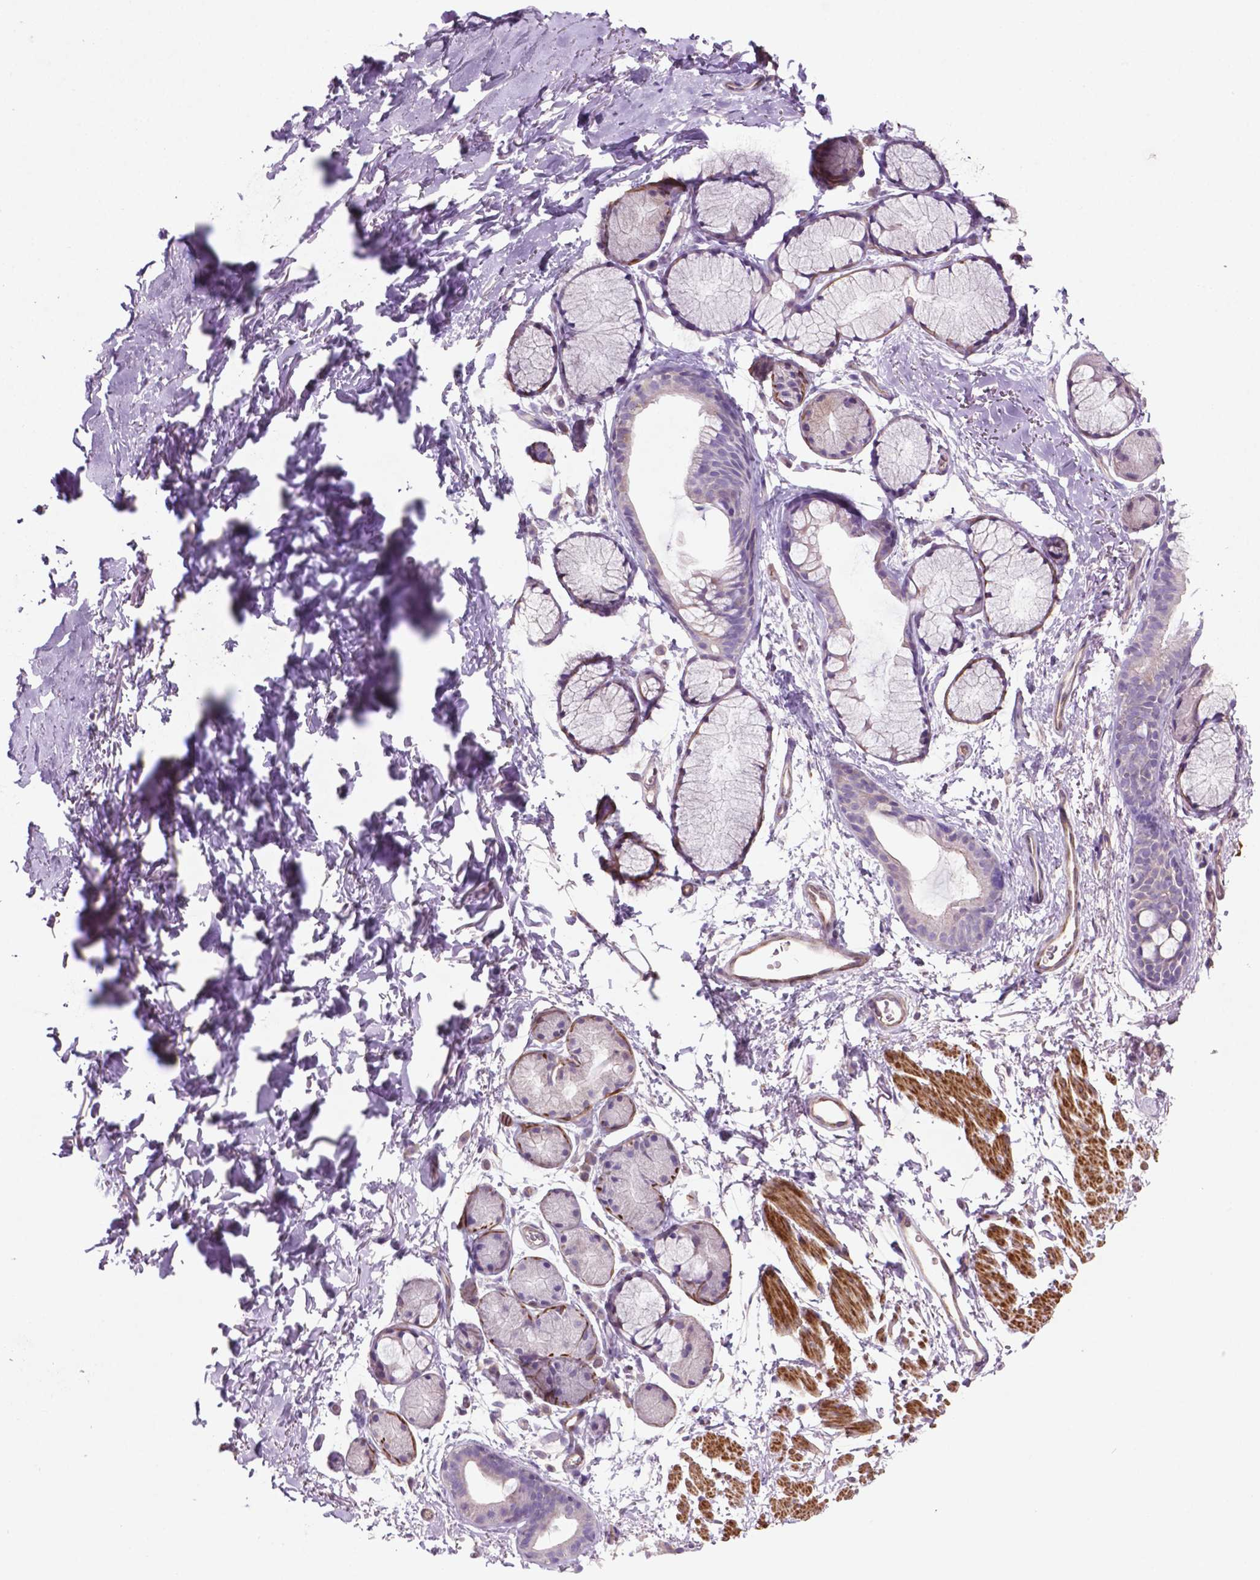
{"staining": {"intensity": "negative", "quantity": "none", "location": "none"}, "tissue": "adipose tissue", "cell_type": "Adipocytes", "image_type": "normal", "snomed": [{"axis": "morphology", "description": "Normal tissue, NOS"}, {"axis": "topography", "description": "Cartilage tissue"}, {"axis": "topography", "description": "Bronchus"}], "caption": "Adipocytes show no significant expression in unremarkable adipose tissue. (DAB immunohistochemistry (IHC), high magnification).", "gene": "BMP4", "patient": {"sex": "female", "age": 79}}